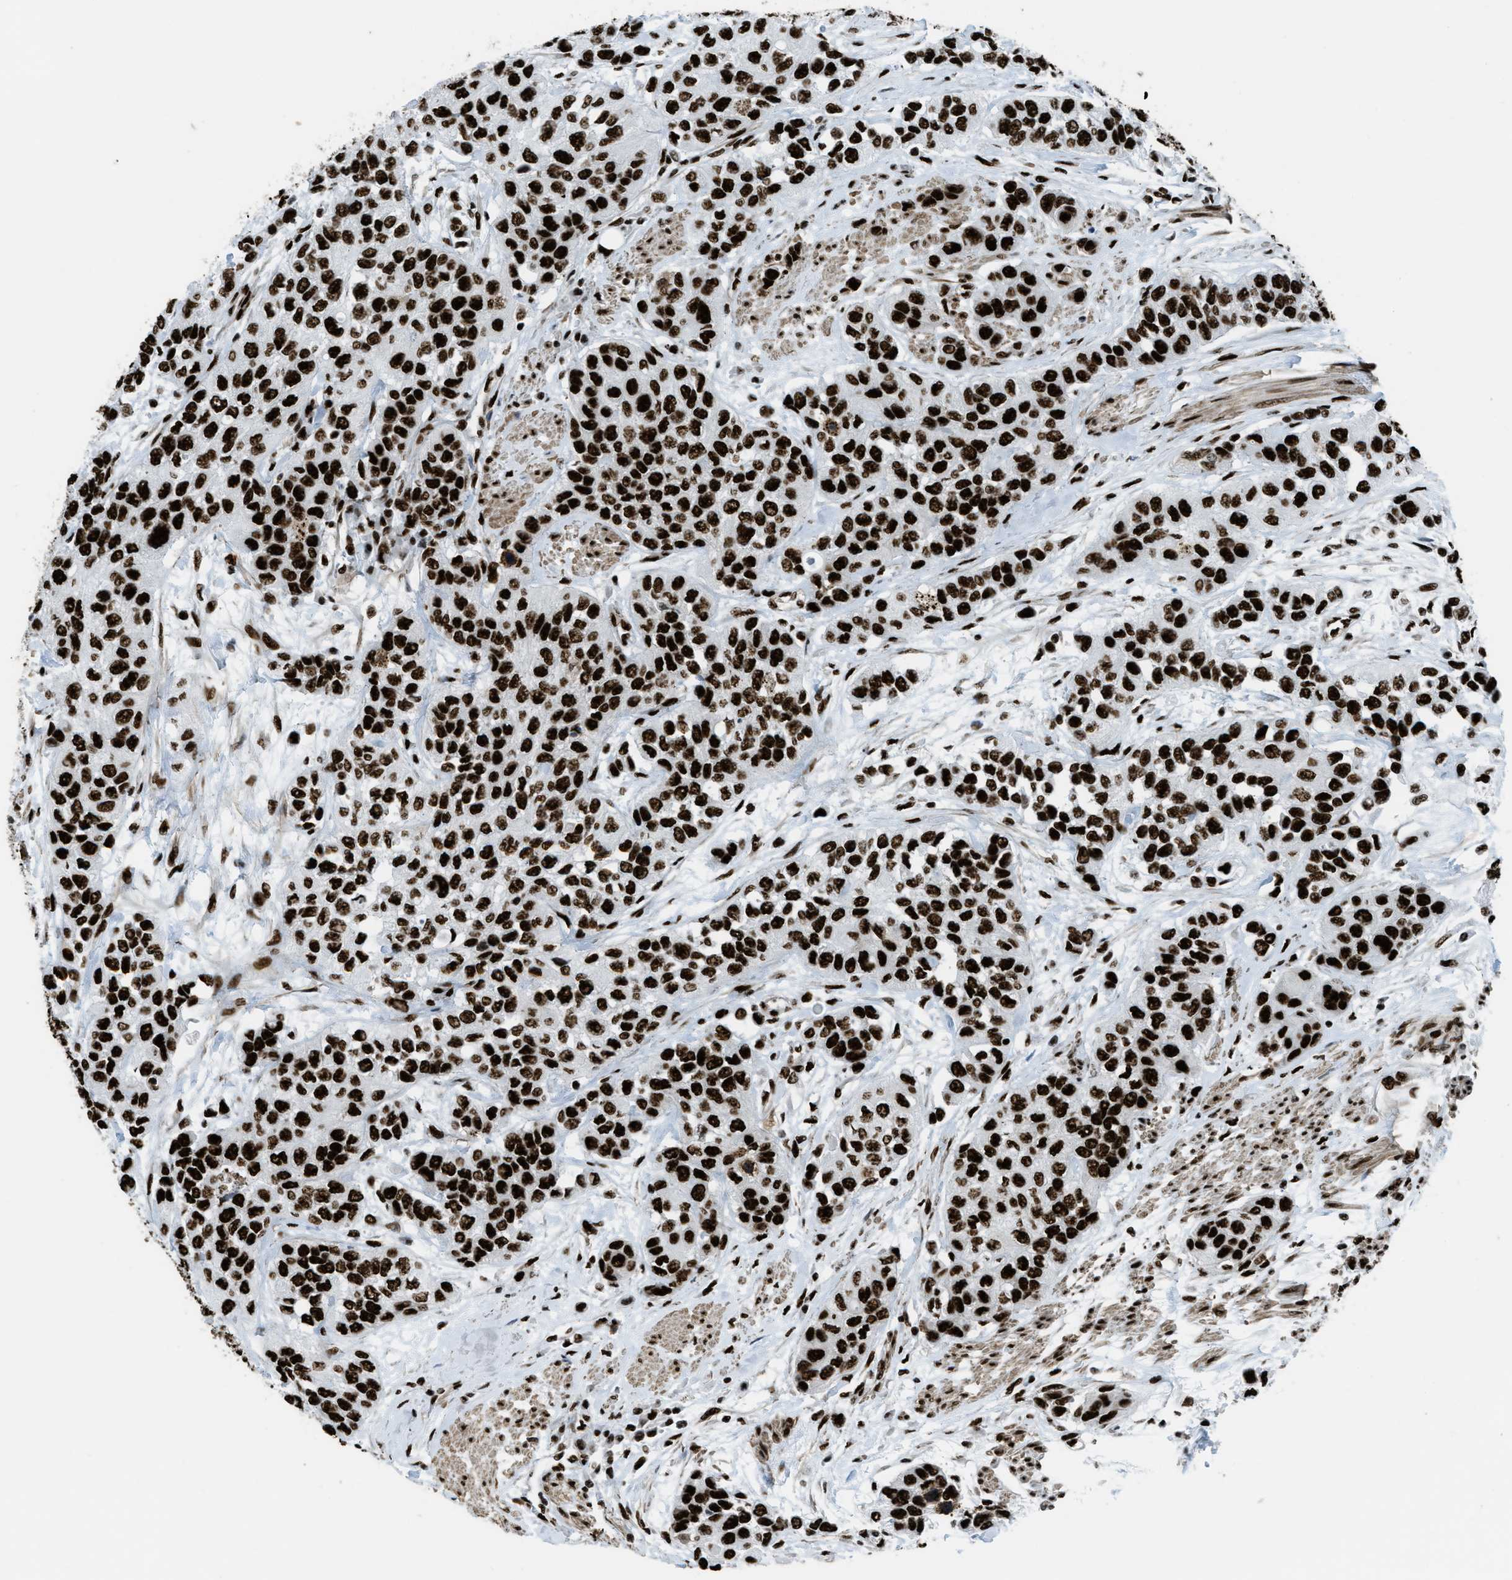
{"staining": {"intensity": "strong", "quantity": ">75%", "location": "nuclear"}, "tissue": "urothelial cancer", "cell_type": "Tumor cells", "image_type": "cancer", "snomed": [{"axis": "morphology", "description": "Urothelial carcinoma, High grade"}, {"axis": "topography", "description": "Urinary bladder"}], "caption": "Urothelial cancer stained with IHC demonstrates strong nuclear expression in approximately >75% of tumor cells.", "gene": "ZNF207", "patient": {"sex": "female", "age": 56}}